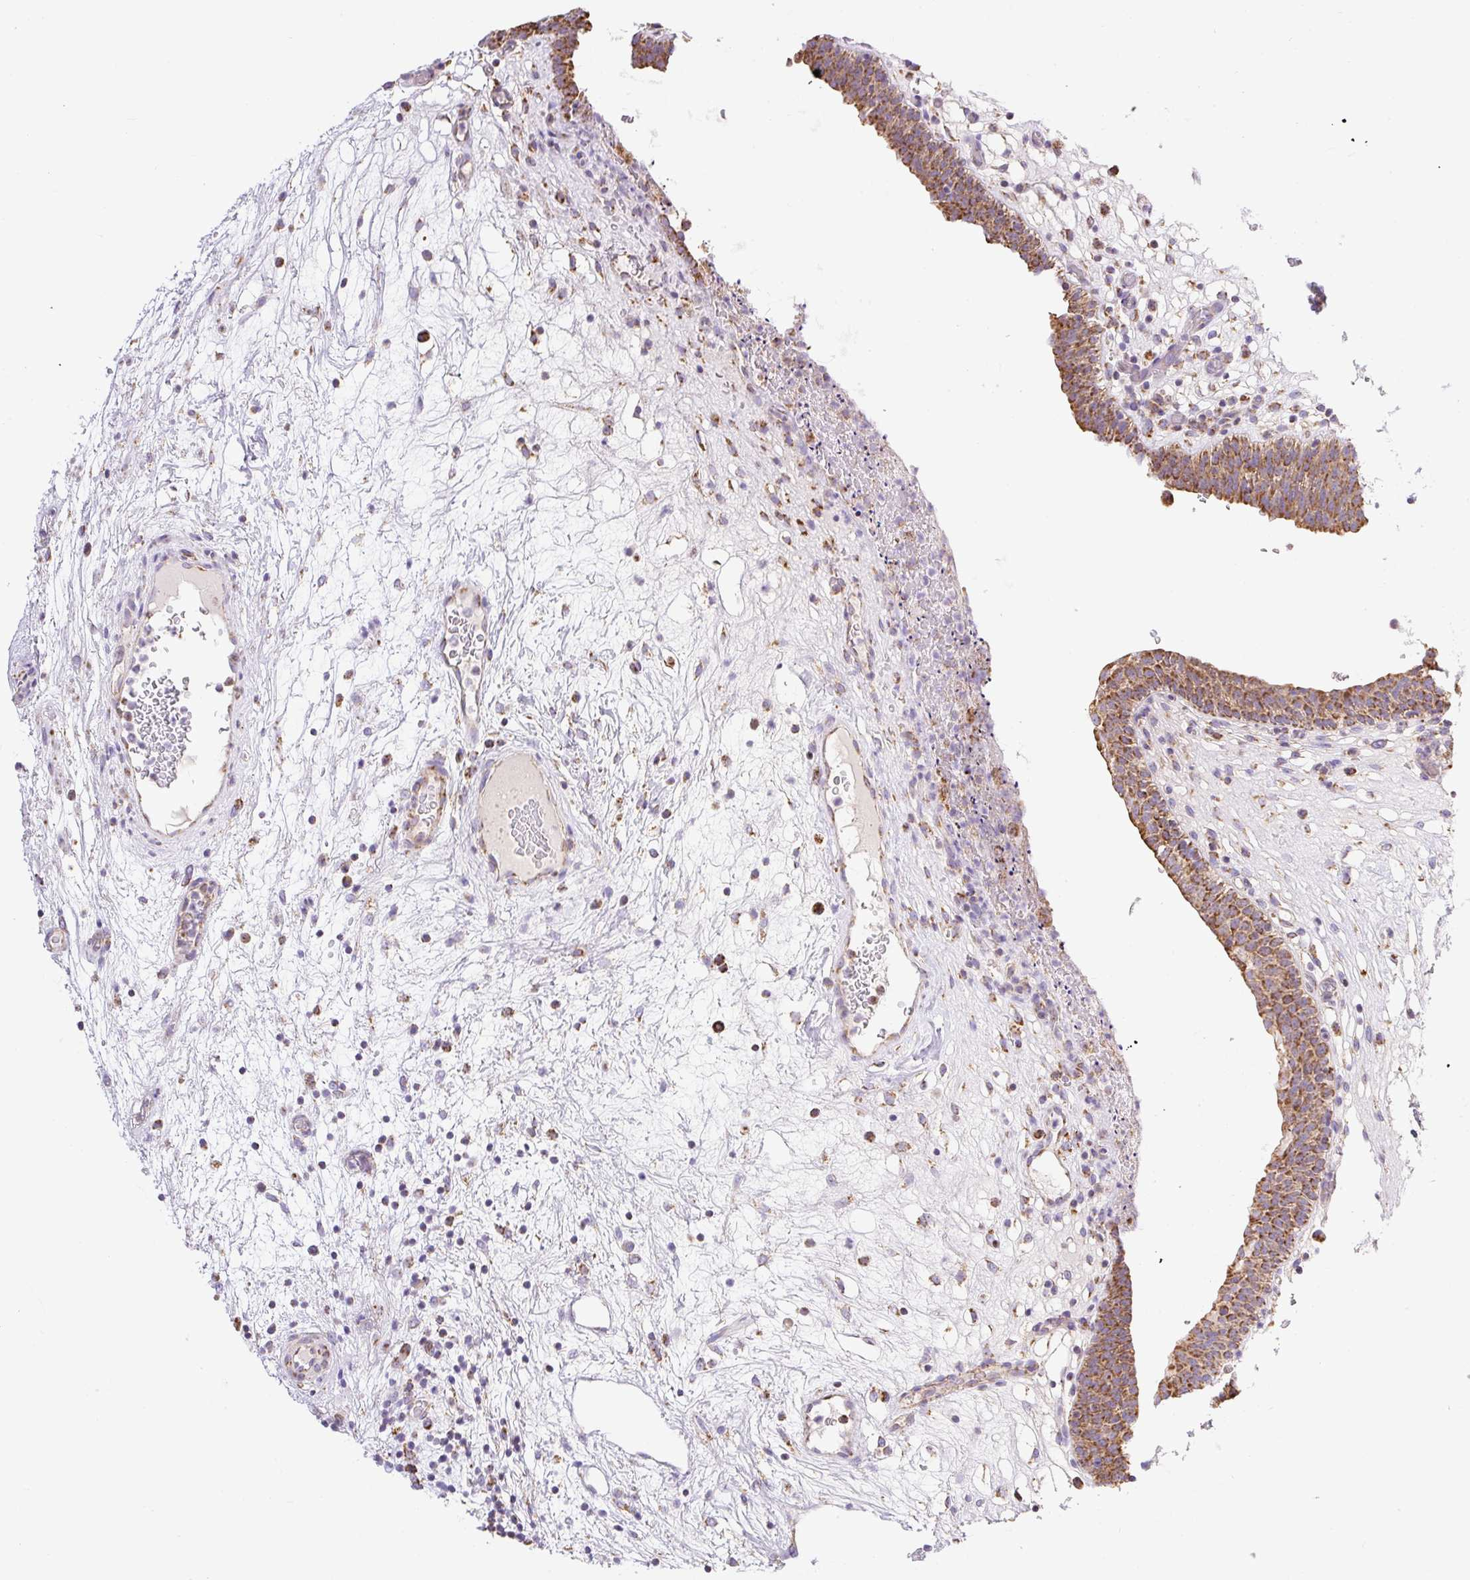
{"staining": {"intensity": "moderate", "quantity": ">75%", "location": "cytoplasmic/membranous"}, "tissue": "urinary bladder", "cell_type": "Urothelial cells", "image_type": "normal", "snomed": [{"axis": "morphology", "description": "Normal tissue, NOS"}, {"axis": "topography", "description": "Urinary bladder"}], "caption": "An IHC image of normal tissue is shown. Protein staining in brown labels moderate cytoplasmic/membranous positivity in urinary bladder within urothelial cells.", "gene": "DAAM2", "patient": {"sex": "male", "age": 71}}